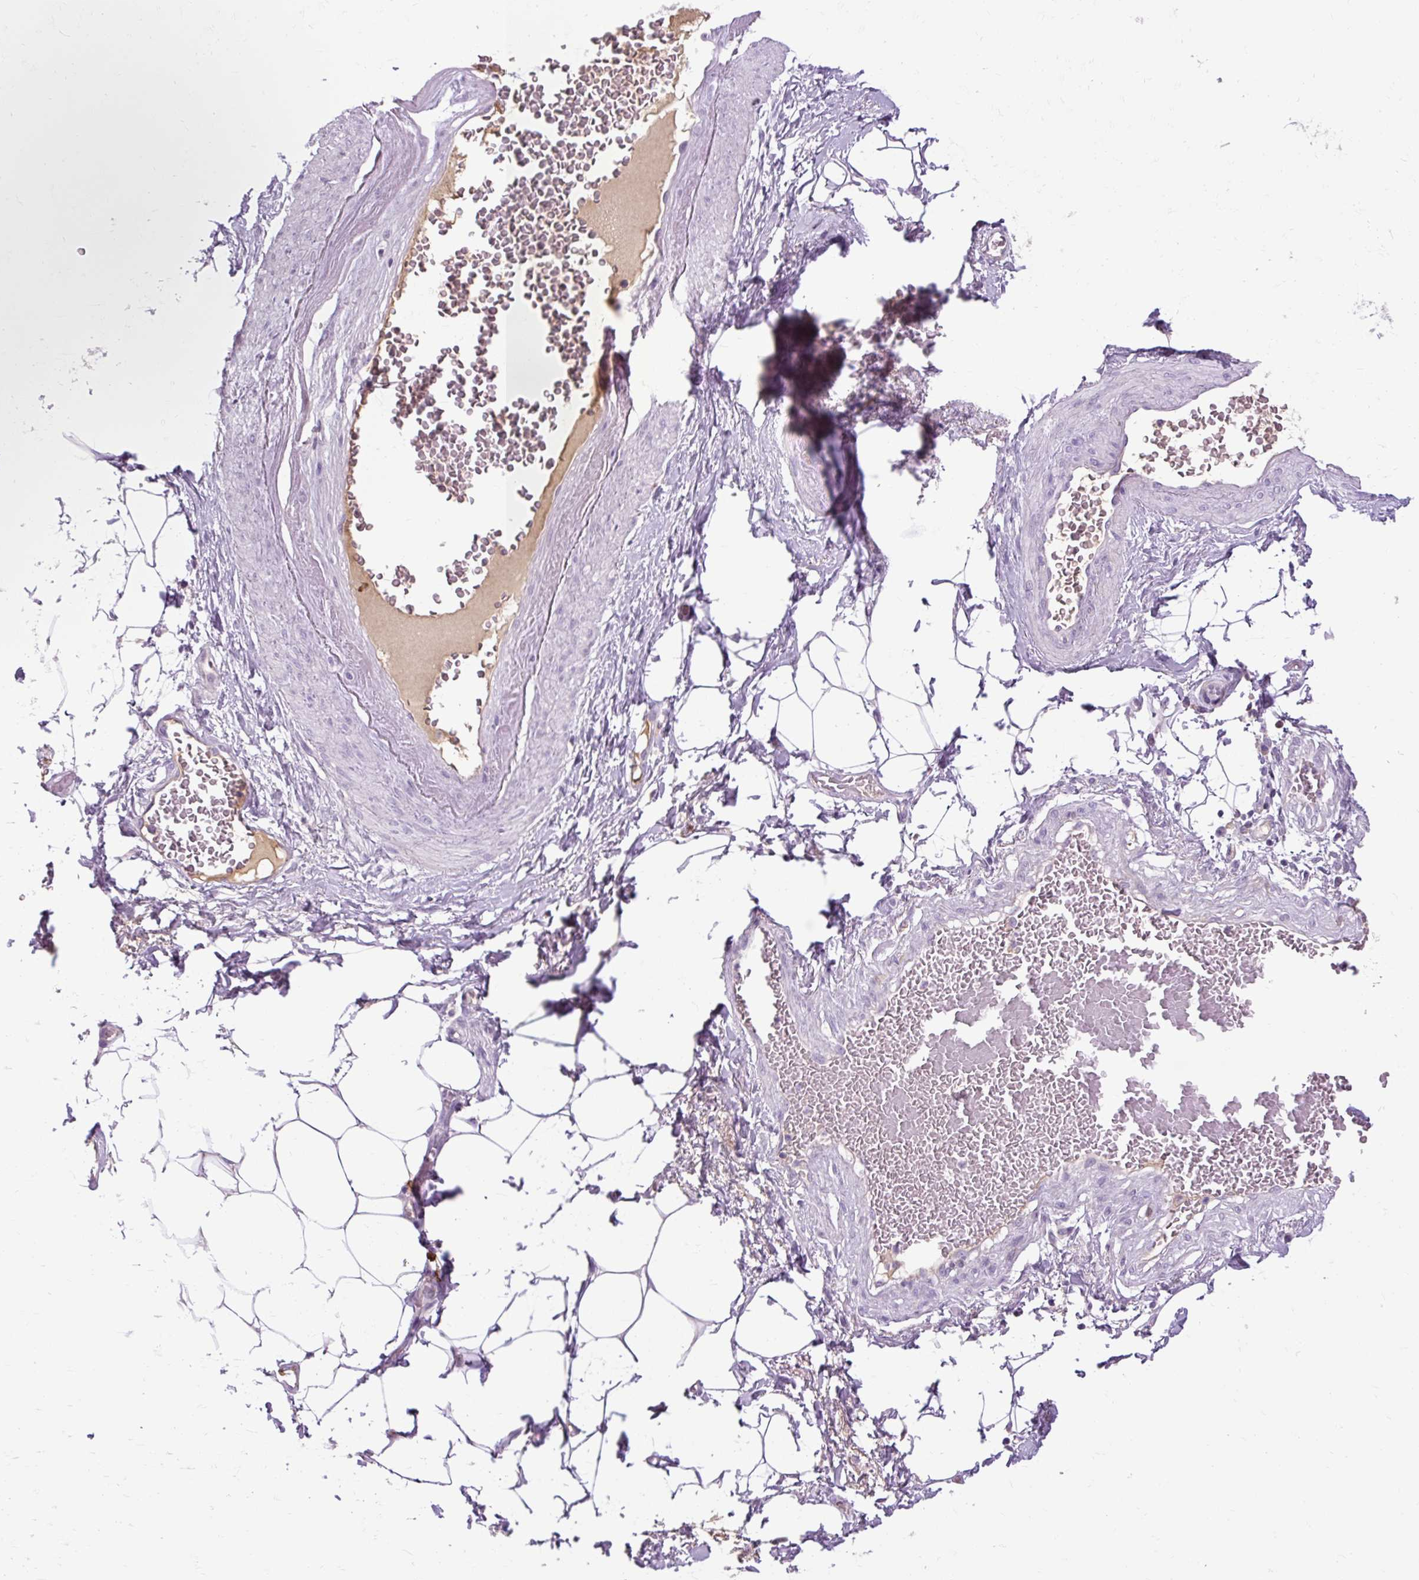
{"staining": {"intensity": "negative", "quantity": "none", "location": "none"}, "tissue": "adipose tissue", "cell_type": "Adipocytes", "image_type": "normal", "snomed": [{"axis": "morphology", "description": "Normal tissue, NOS"}, {"axis": "topography", "description": "Vagina"}, {"axis": "topography", "description": "Peripheral nerve tissue"}], "caption": "Immunohistochemical staining of normal human adipose tissue shows no significant staining in adipocytes. (Brightfield microscopy of DAB (3,3'-diaminobenzidine) IHC at high magnification).", "gene": "ARRDC2", "patient": {"sex": "female", "age": 71}}